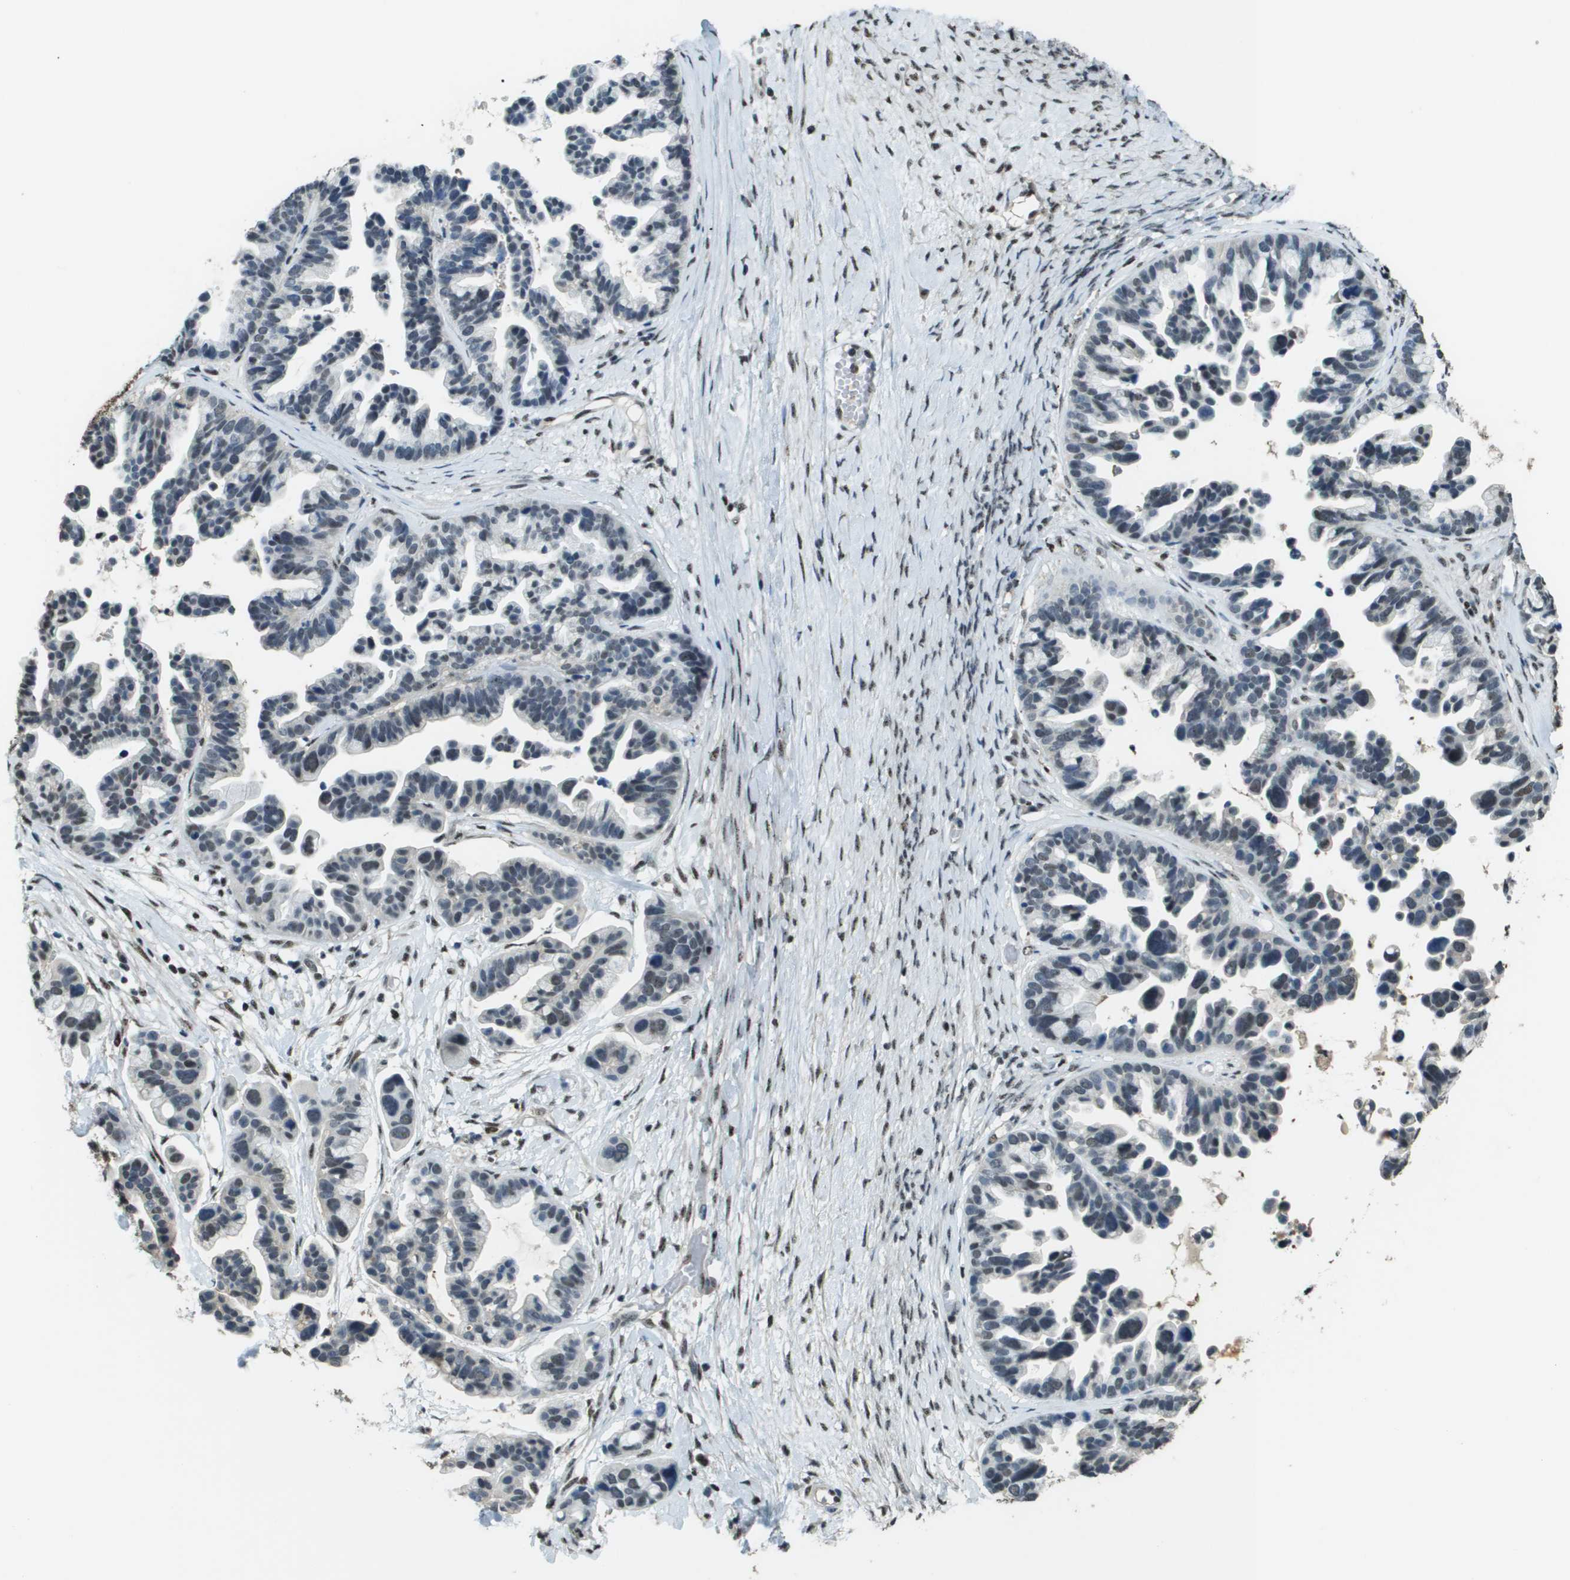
{"staining": {"intensity": "weak", "quantity": "<25%", "location": "nuclear"}, "tissue": "ovarian cancer", "cell_type": "Tumor cells", "image_type": "cancer", "snomed": [{"axis": "morphology", "description": "Cystadenocarcinoma, serous, NOS"}, {"axis": "topography", "description": "Ovary"}], "caption": "Human ovarian cancer stained for a protein using immunohistochemistry displays no staining in tumor cells.", "gene": "SP100", "patient": {"sex": "female", "age": 56}}